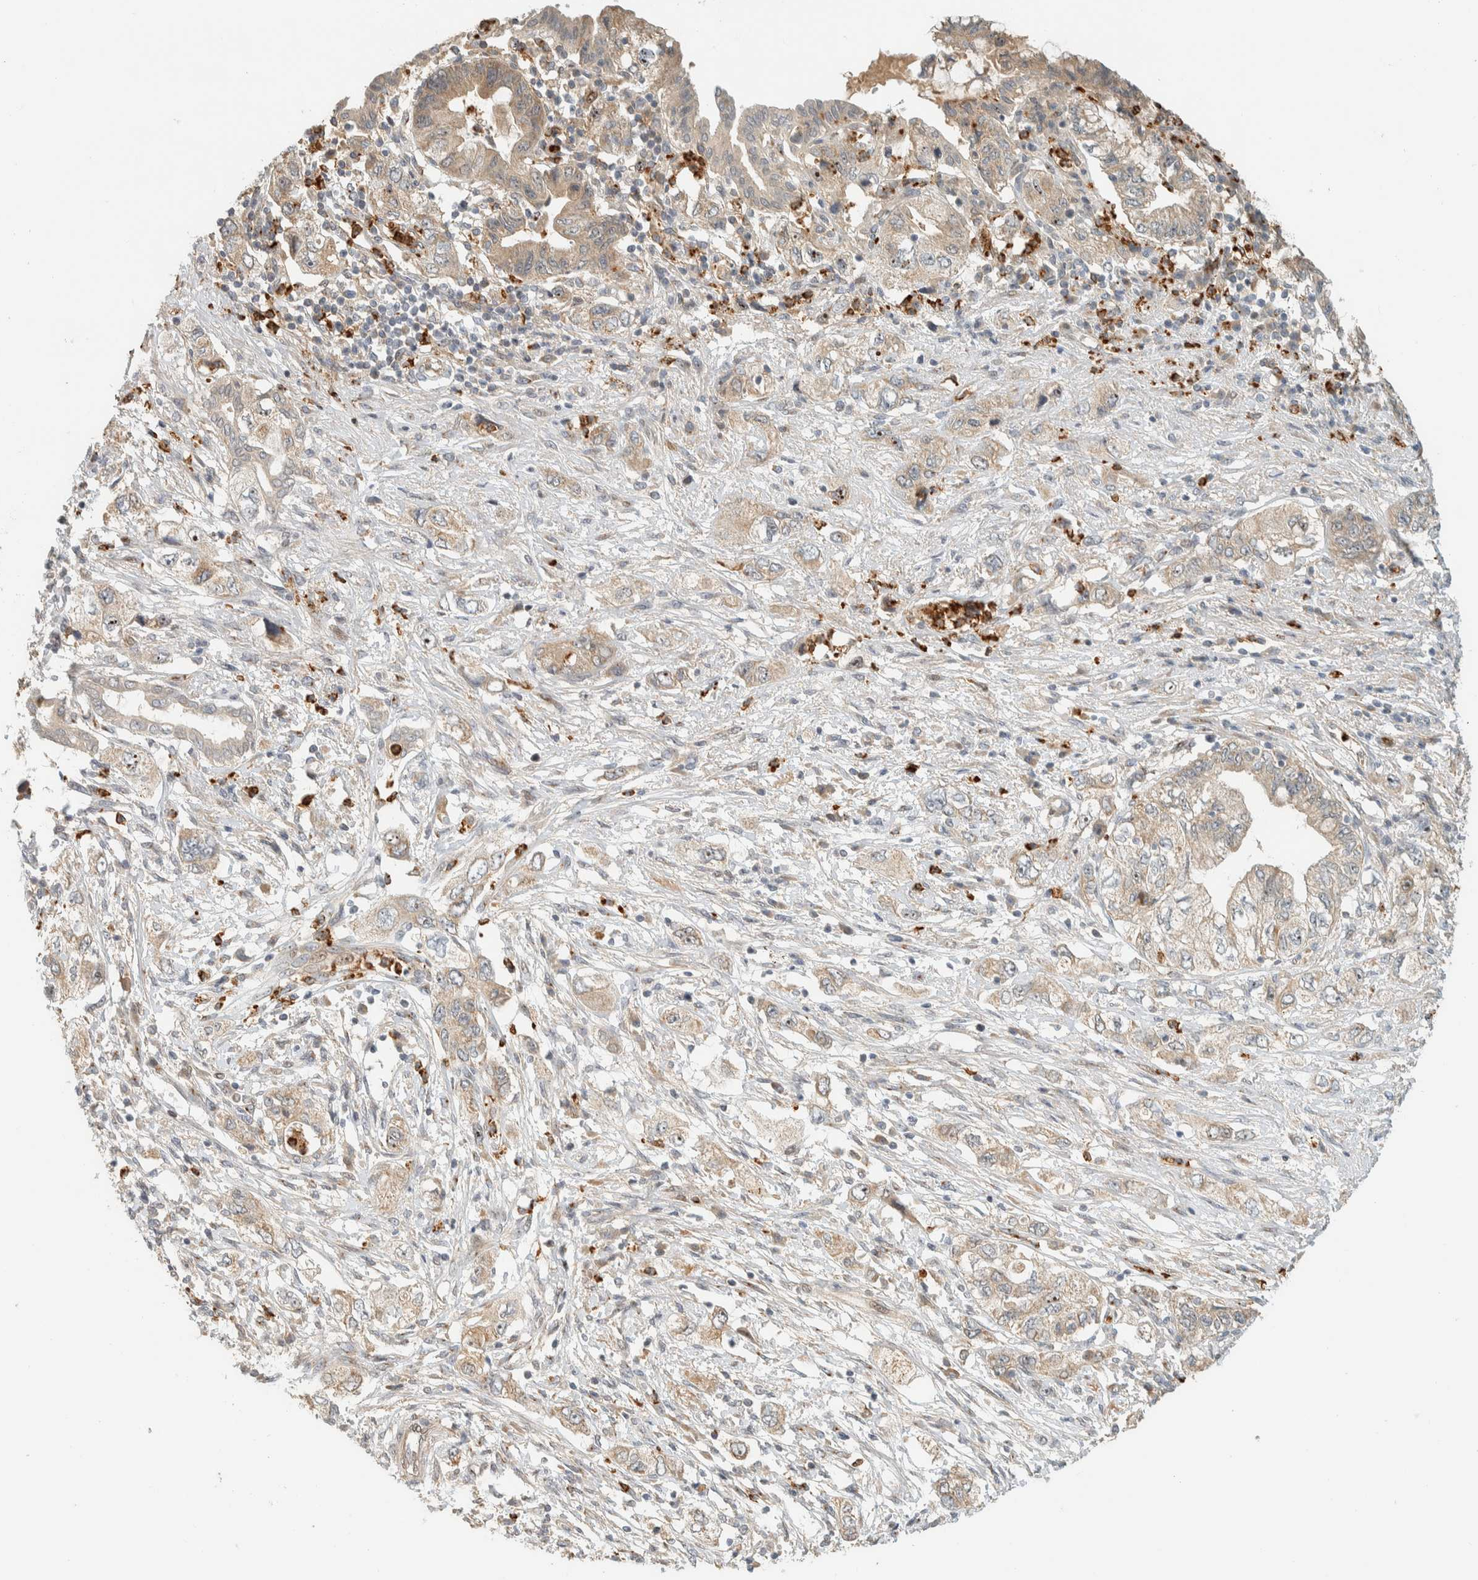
{"staining": {"intensity": "weak", "quantity": "25%-75%", "location": "cytoplasmic/membranous"}, "tissue": "pancreatic cancer", "cell_type": "Tumor cells", "image_type": "cancer", "snomed": [{"axis": "morphology", "description": "Adenocarcinoma, NOS"}, {"axis": "topography", "description": "Pancreas"}], "caption": "IHC micrograph of neoplastic tissue: adenocarcinoma (pancreatic) stained using IHC shows low levels of weak protein expression localized specifically in the cytoplasmic/membranous of tumor cells, appearing as a cytoplasmic/membranous brown color.", "gene": "CCDC171", "patient": {"sex": "female", "age": 73}}